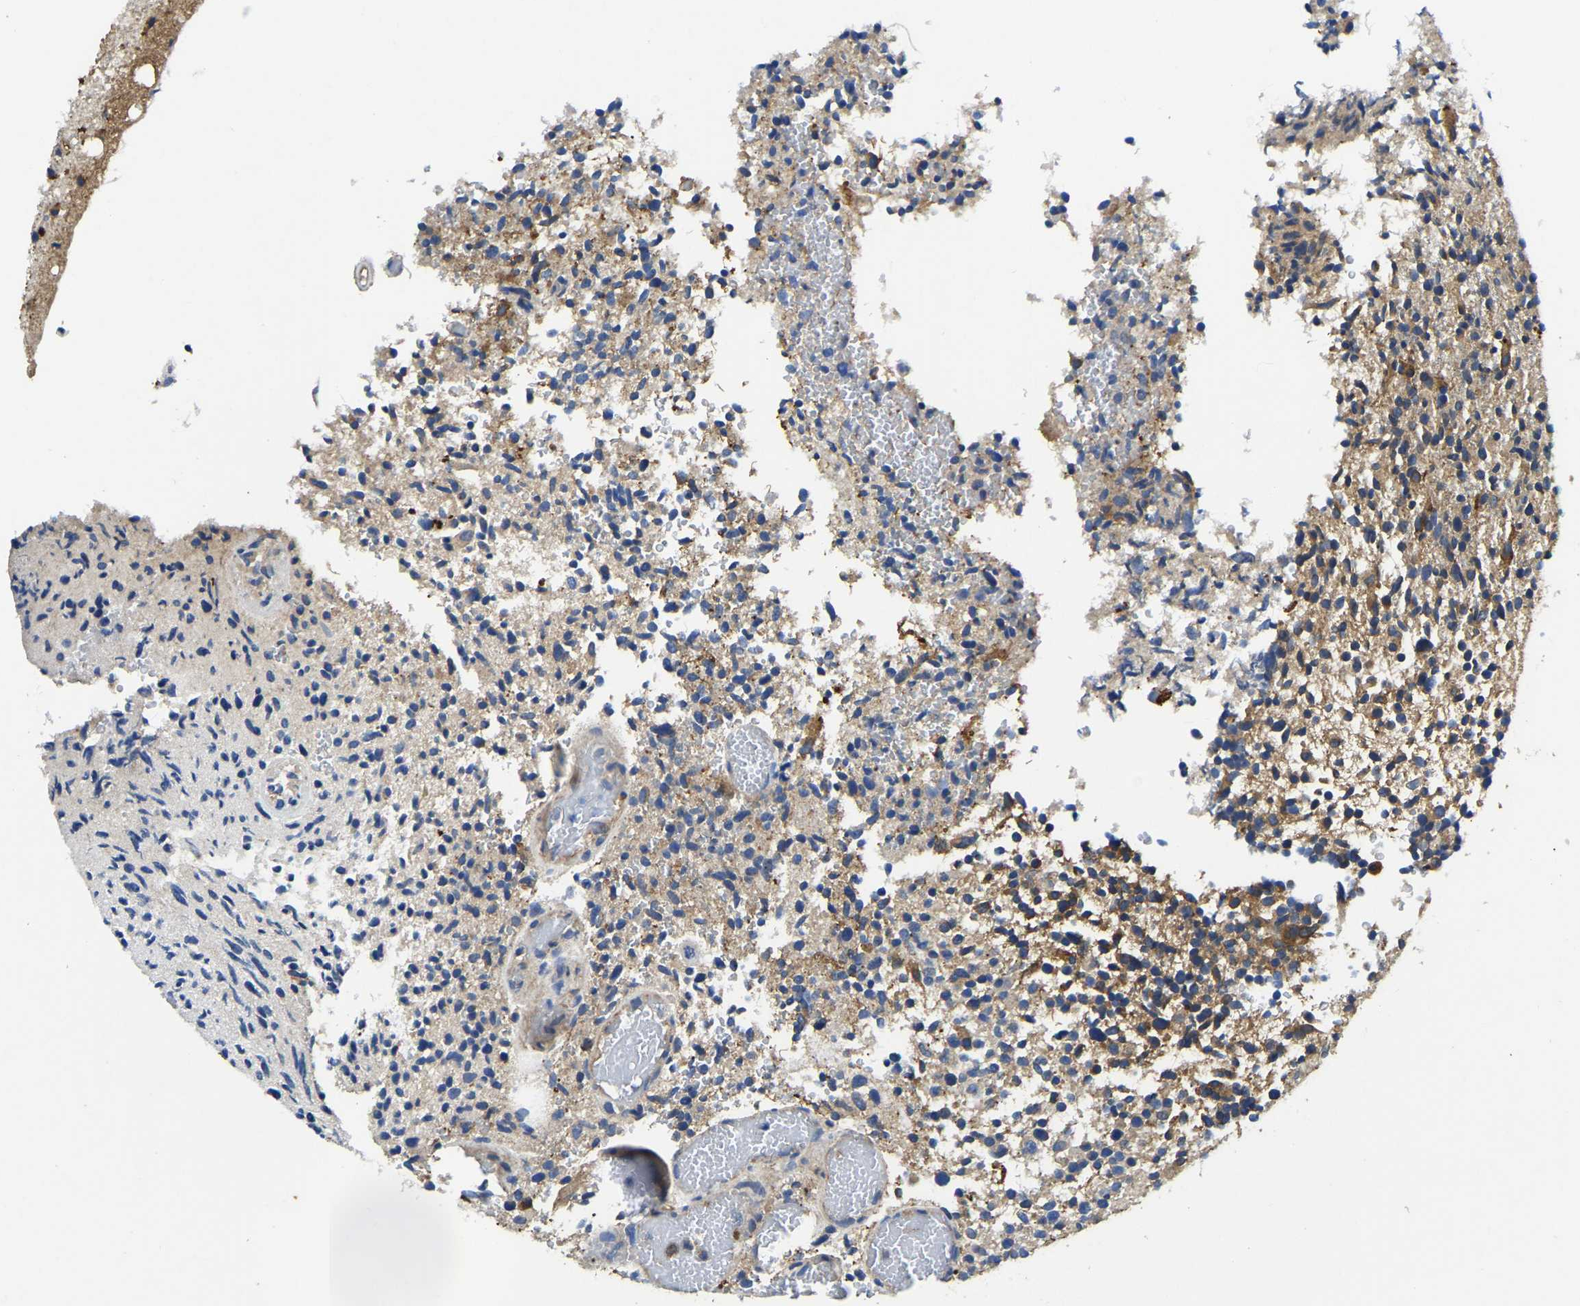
{"staining": {"intensity": "moderate", "quantity": "25%-75%", "location": "cytoplasmic/membranous"}, "tissue": "glioma", "cell_type": "Tumor cells", "image_type": "cancer", "snomed": [{"axis": "morphology", "description": "Glioma, malignant, High grade"}, {"axis": "topography", "description": "Brain"}], "caption": "Immunohistochemistry (IHC) staining of glioma, which demonstrates medium levels of moderate cytoplasmic/membranous positivity in about 25%-75% of tumor cells indicating moderate cytoplasmic/membranous protein expression. The staining was performed using DAB (3,3'-diaminobenzidine) (brown) for protein detection and nuclei were counterstained in hematoxylin (blue).", "gene": "STAT2", "patient": {"sex": "male", "age": 72}}